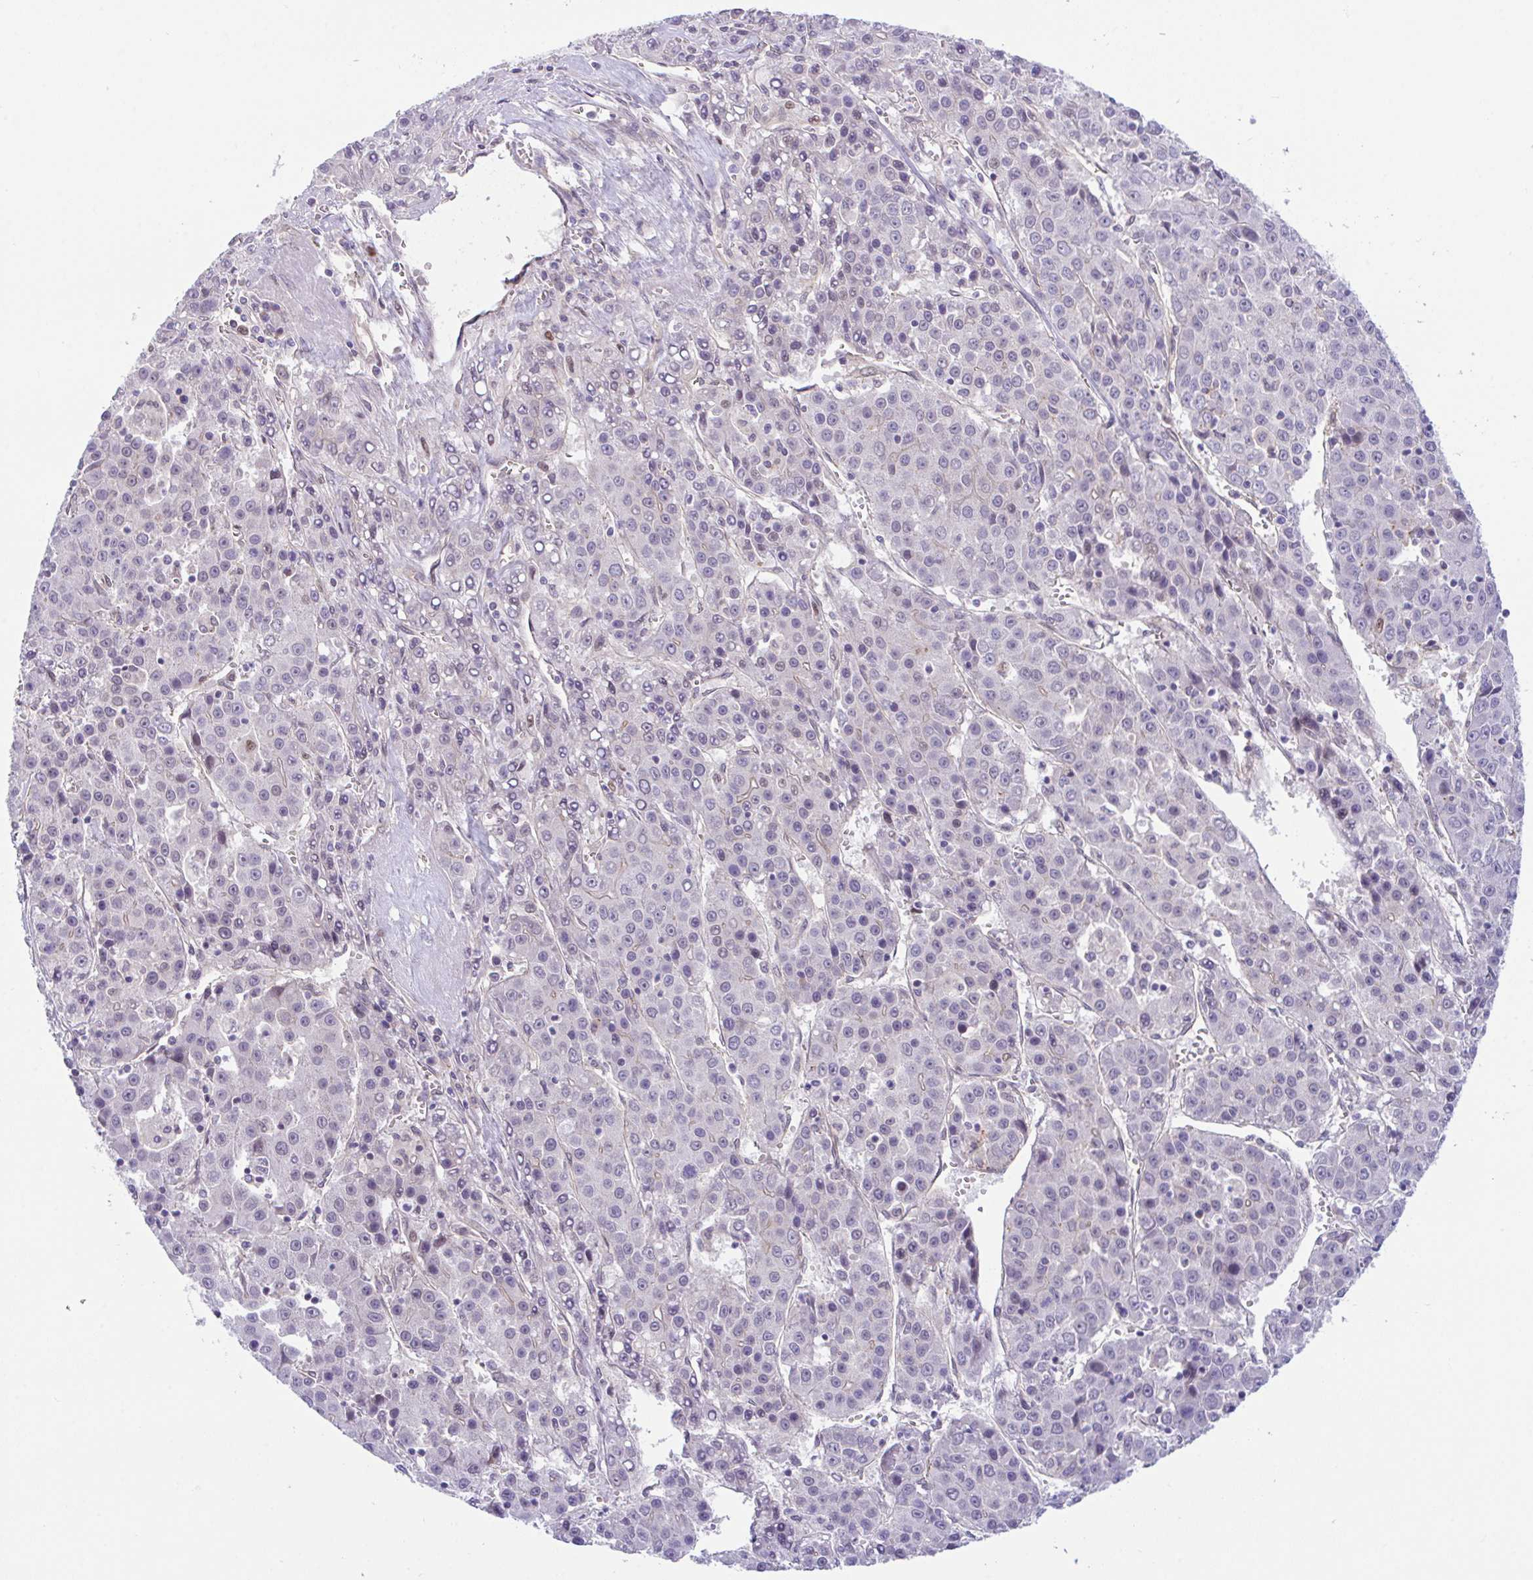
{"staining": {"intensity": "negative", "quantity": "none", "location": "none"}, "tissue": "liver cancer", "cell_type": "Tumor cells", "image_type": "cancer", "snomed": [{"axis": "morphology", "description": "Carcinoma, Hepatocellular, NOS"}, {"axis": "topography", "description": "Liver"}], "caption": "A histopathology image of liver hepatocellular carcinoma stained for a protein exhibits no brown staining in tumor cells. (Immunohistochemistry (ihc), brightfield microscopy, high magnification).", "gene": "ZBED3", "patient": {"sex": "female", "age": 53}}